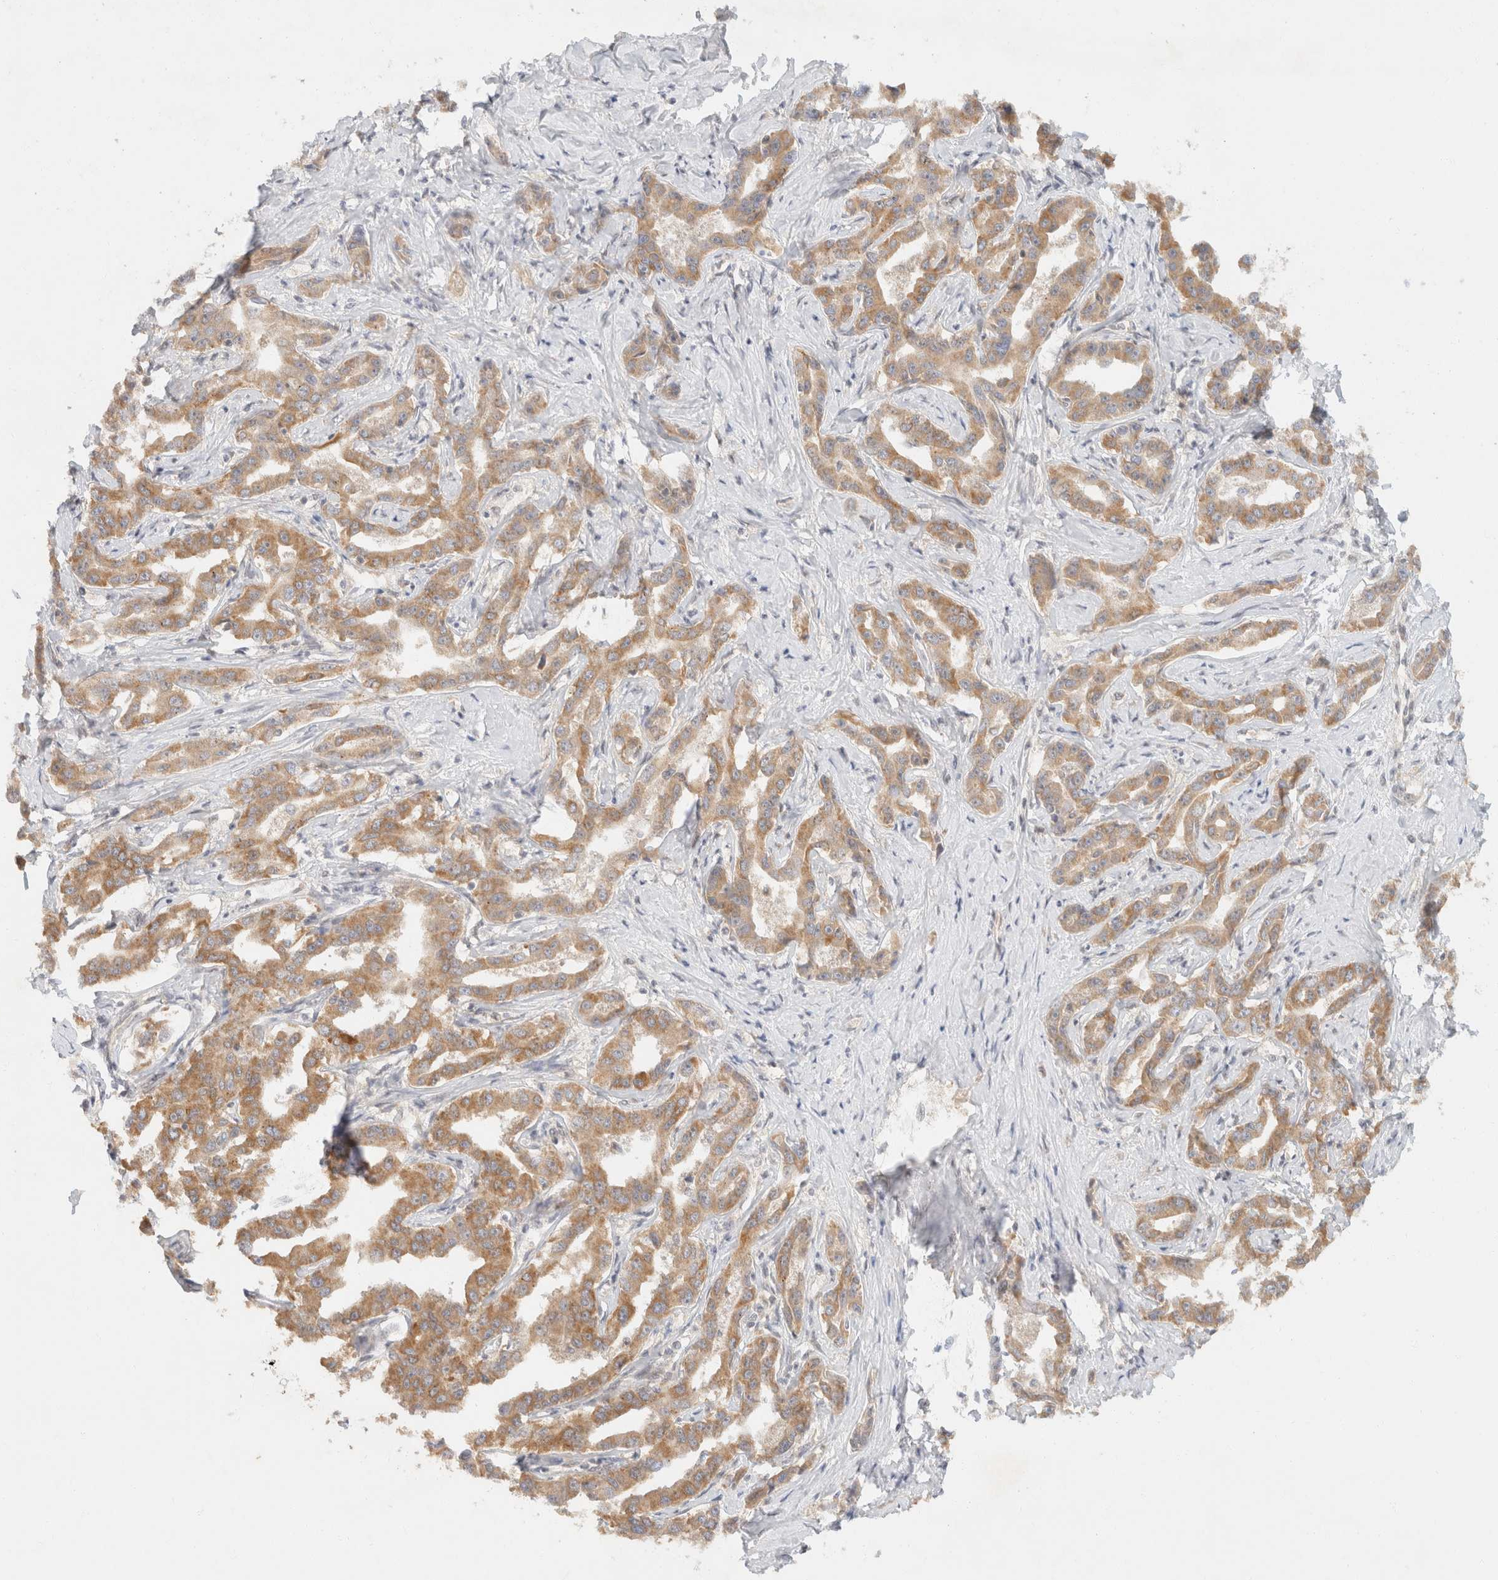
{"staining": {"intensity": "moderate", "quantity": ">75%", "location": "cytoplasmic/membranous"}, "tissue": "liver cancer", "cell_type": "Tumor cells", "image_type": "cancer", "snomed": [{"axis": "morphology", "description": "Cholangiocarcinoma"}, {"axis": "topography", "description": "Liver"}], "caption": "Protein staining by immunohistochemistry (IHC) demonstrates moderate cytoplasmic/membranous positivity in approximately >75% of tumor cells in liver cancer (cholangiocarcinoma).", "gene": "TACC1", "patient": {"sex": "male", "age": 59}}